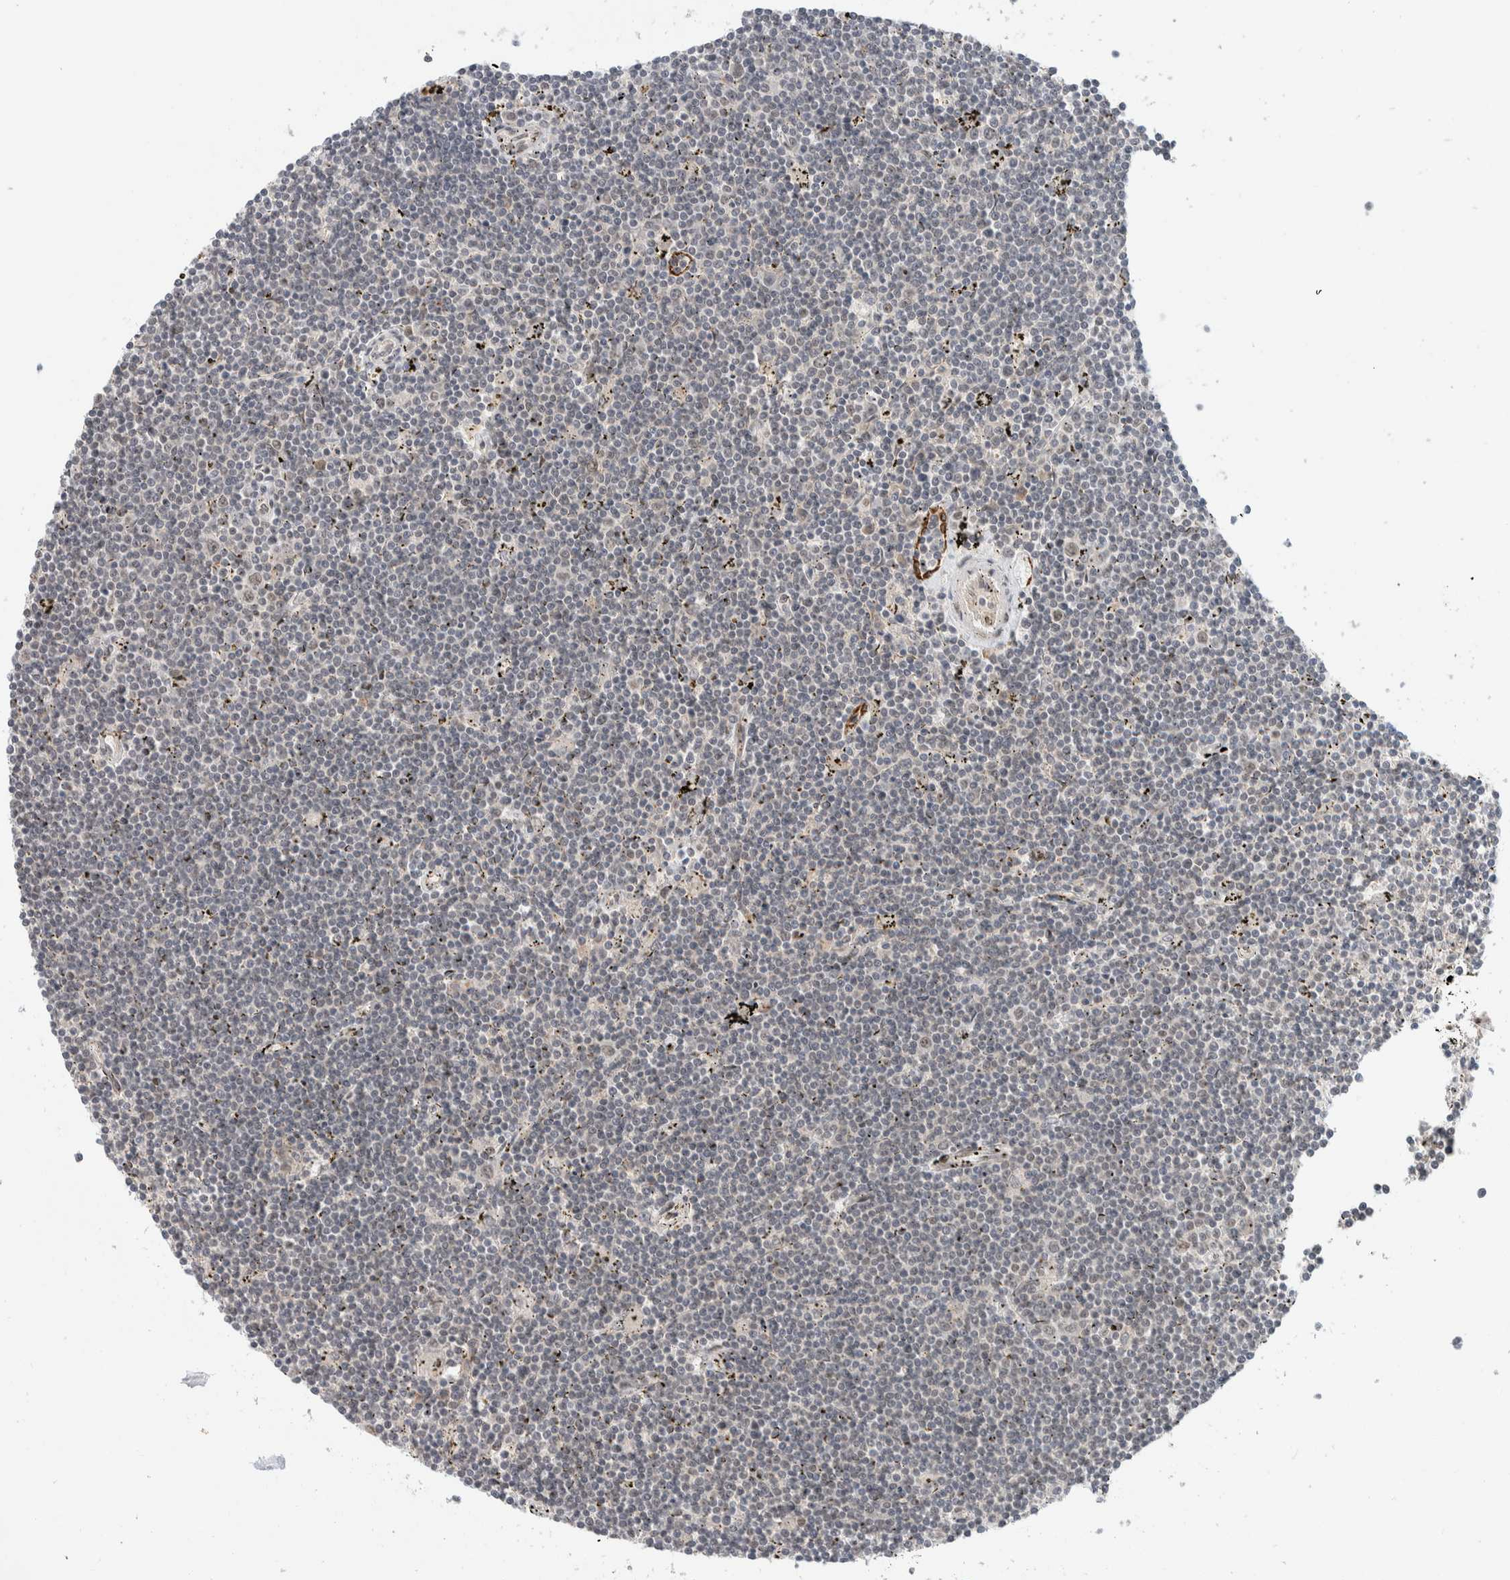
{"staining": {"intensity": "negative", "quantity": "none", "location": "none"}, "tissue": "lymphoma", "cell_type": "Tumor cells", "image_type": "cancer", "snomed": [{"axis": "morphology", "description": "Malignant lymphoma, non-Hodgkin's type, Low grade"}, {"axis": "topography", "description": "Spleen"}], "caption": "High magnification brightfield microscopy of low-grade malignant lymphoma, non-Hodgkin's type stained with DAB (3,3'-diaminobenzidine) (brown) and counterstained with hematoxylin (blue): tumor cells show no significant expression.", "gene": "TNRC18", "patient": {"sex": "male", "age": 76}}